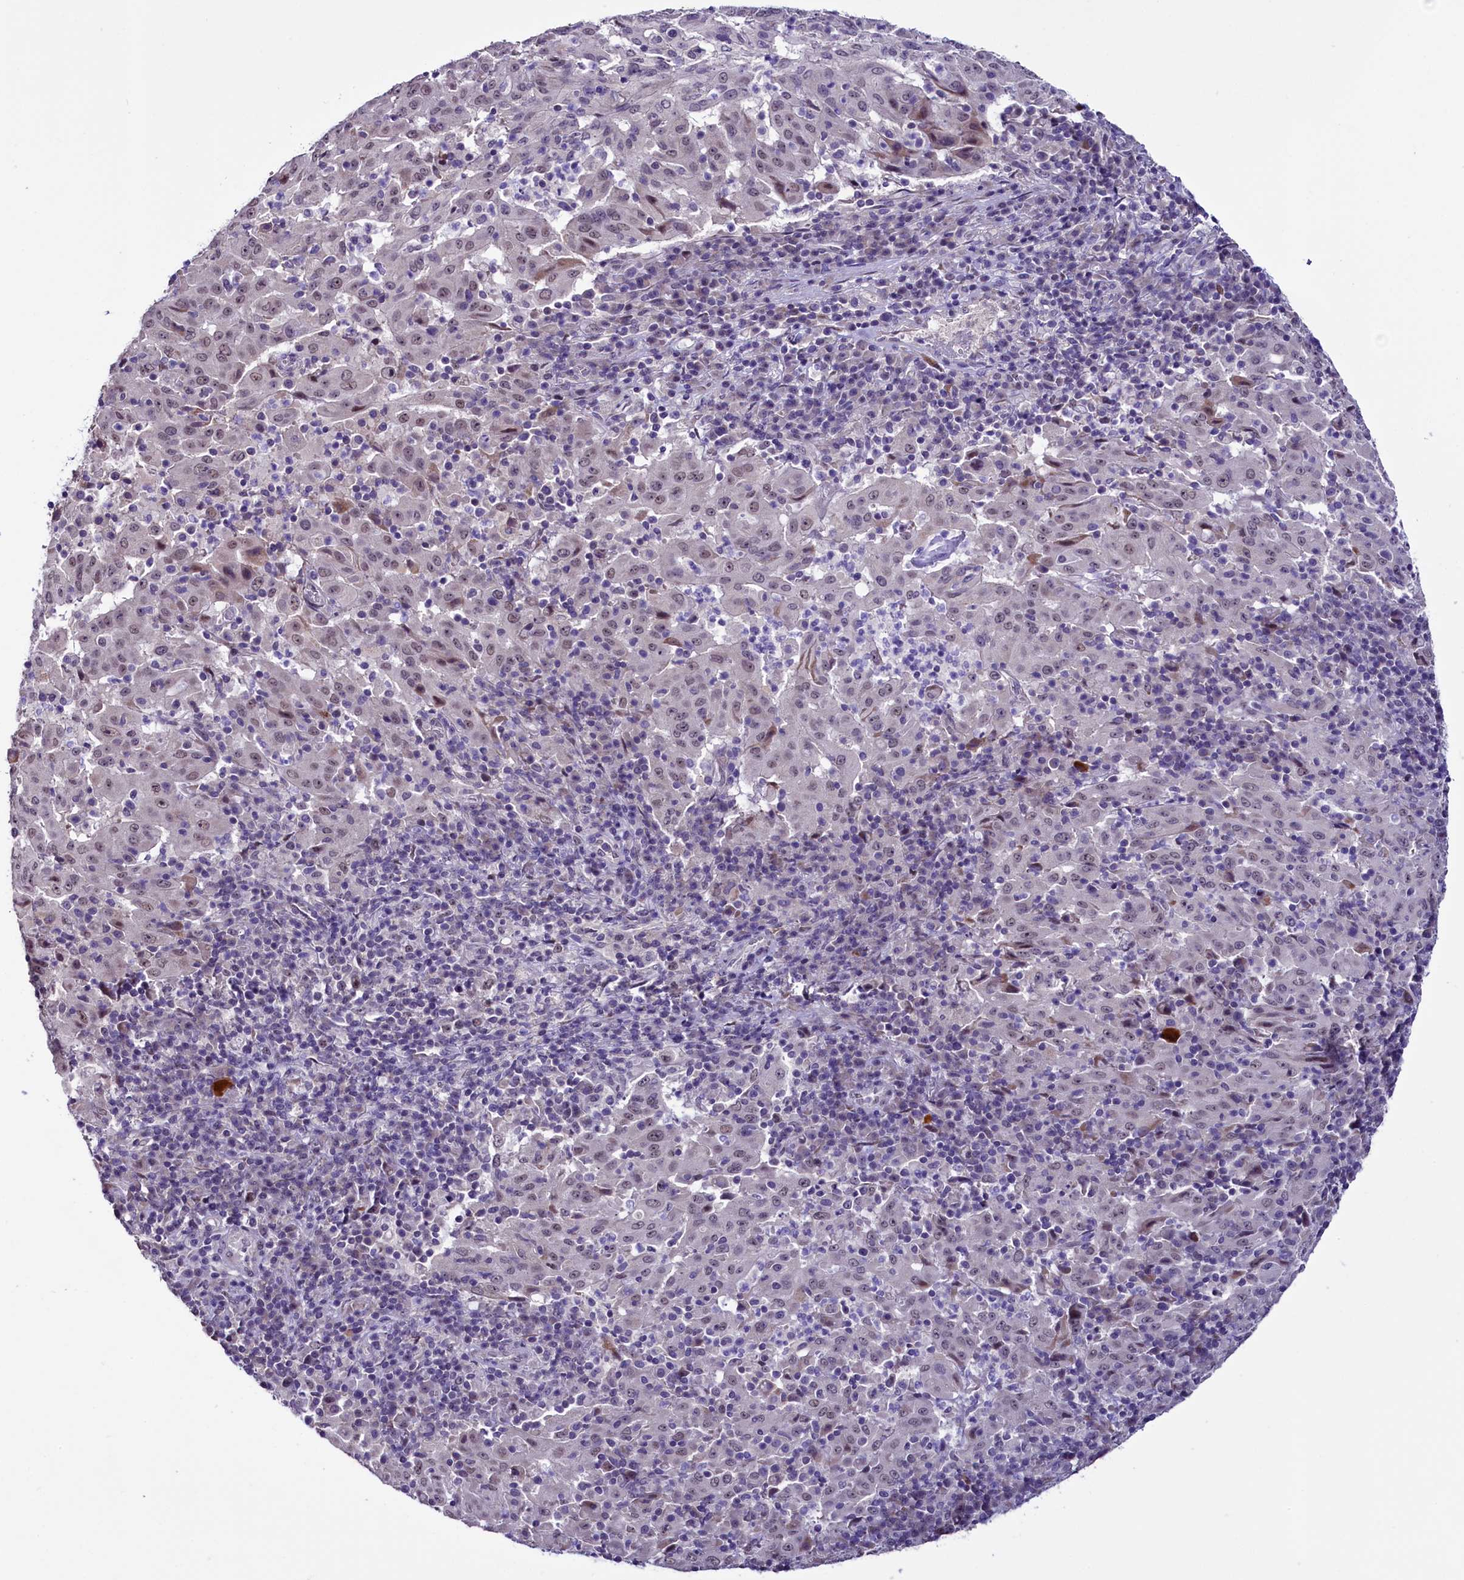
{"staining": {"intensity": "weak", "quantity": "25%-75%", "location": "nuclear"}, "tissue": "pancreatic cancer", "cell_type": "Tumor cells", "image_type": "cancer", "snomed": [{"axis": "morphology", "description": "Adenocarcinoma, NOS"}, {"axis": "topography", "description": "Pancreas"}], "caption": "Immunohistochemistry (IHC) staining of adenocarcinoma (pancreatic), which shows low levels of weak nuclear expression in approximately 25%-75% of tumor cells indicating weak nuclear protein staining. The staining was performed using DAB (brown) for protein detection and nuclei were counterstained in hematoxylin (blue).", "gene": "RPUSD2", "patient": {"sex": "male", "age": 63}}